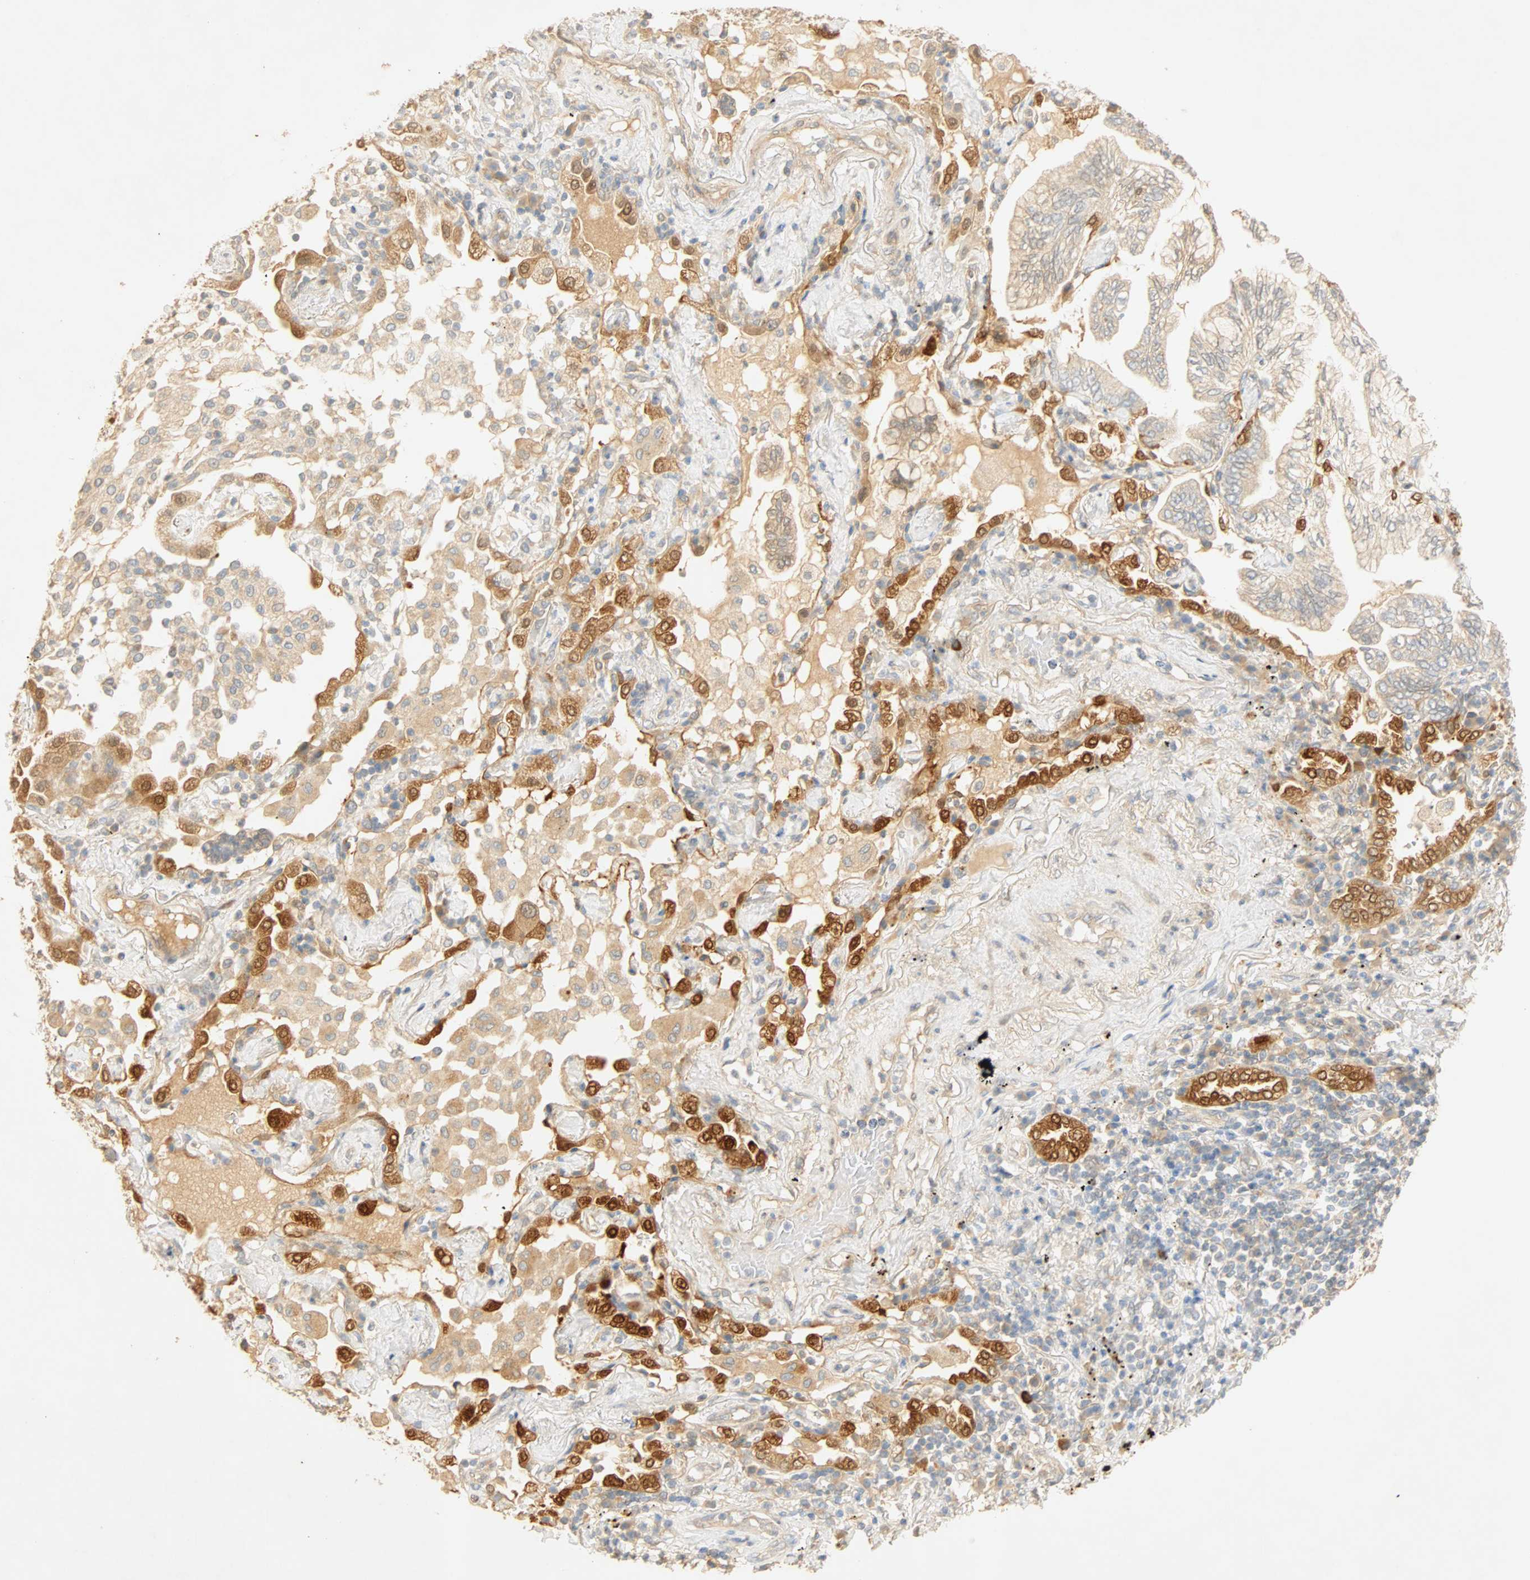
{"staining": {"intensity": "moderate", "quantity": ">75%", "location": "cytoplasmic/membranous"}, "tissue": "lung cancer", "cell_type": "Tumor cells", "image_type": "cancer", "snomed": [{"axis": "morphology", "description": "Normal tissue, NOS"}, {"axis": "morphology", "description": "Adenocarcinoma, NOS"}, {"axis": "topography", "description": "Bronchus"}, {"axis": "topography", "description": "Lung"}], "caption": "An image showing moderate cytoplasmic/membranous staining in approximately >75% of tumor cells in lung adenocarcinoma, as visualized by brown immunohistochemical staining.", "gene": "SELENBP1", "patient": {"sex": "female", "age": 70}}